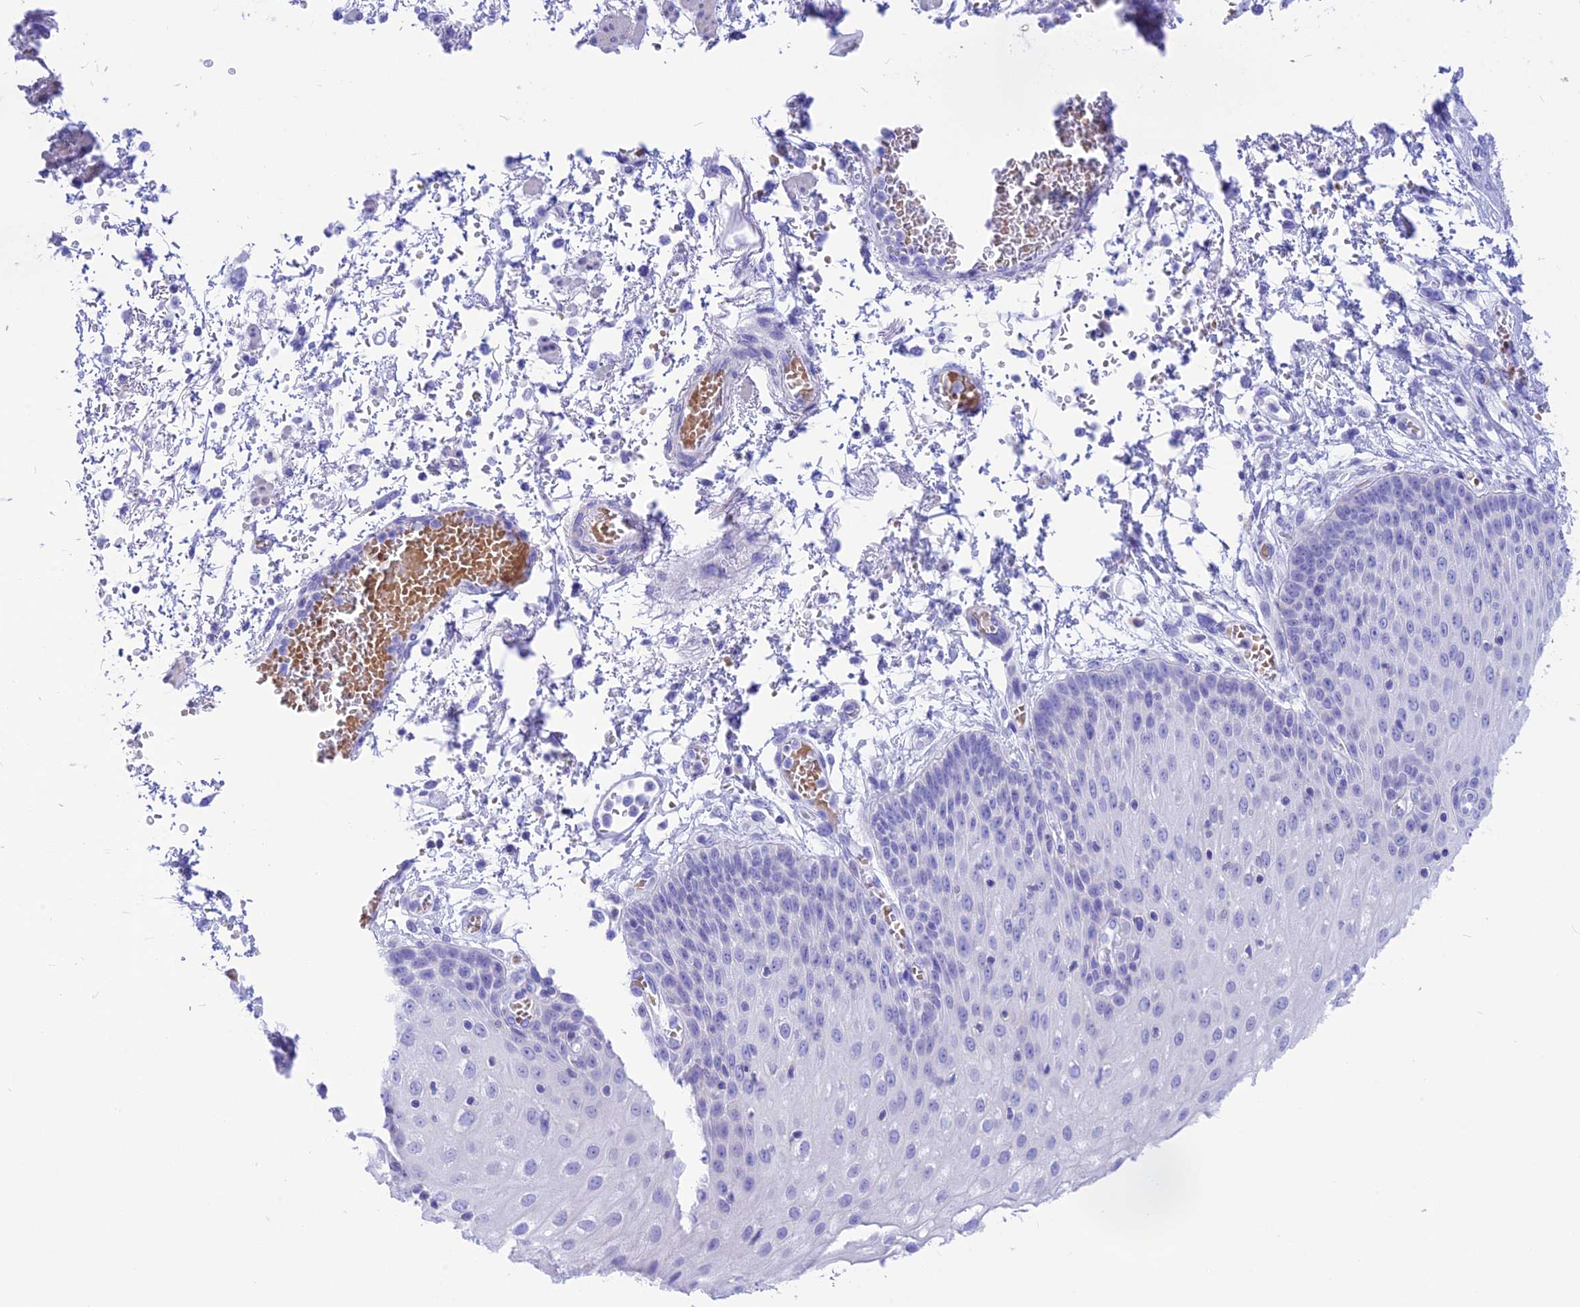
{"staining": {"intensity": "negative", "quantity": "none", "location": "none"}, "tissue": "esophagus", "cell_type": "Squamous epithelial cells", "image_type": "normal", "snomed": [{"axis": "morphology", "description": "Normal tissue, NOS"}, {"axis": "topography", "description": "Esophagus"}], "caption": "DAB (3,3'-diaminobenzidine) immunohistochemical staining of normal esophagus displays no significant expression in squamous epithelial cells. (DAB IHC with hematoxylin counter stain).", "gene": "GLYATL1B", "patient": {"sex": "male", "age": 81}}